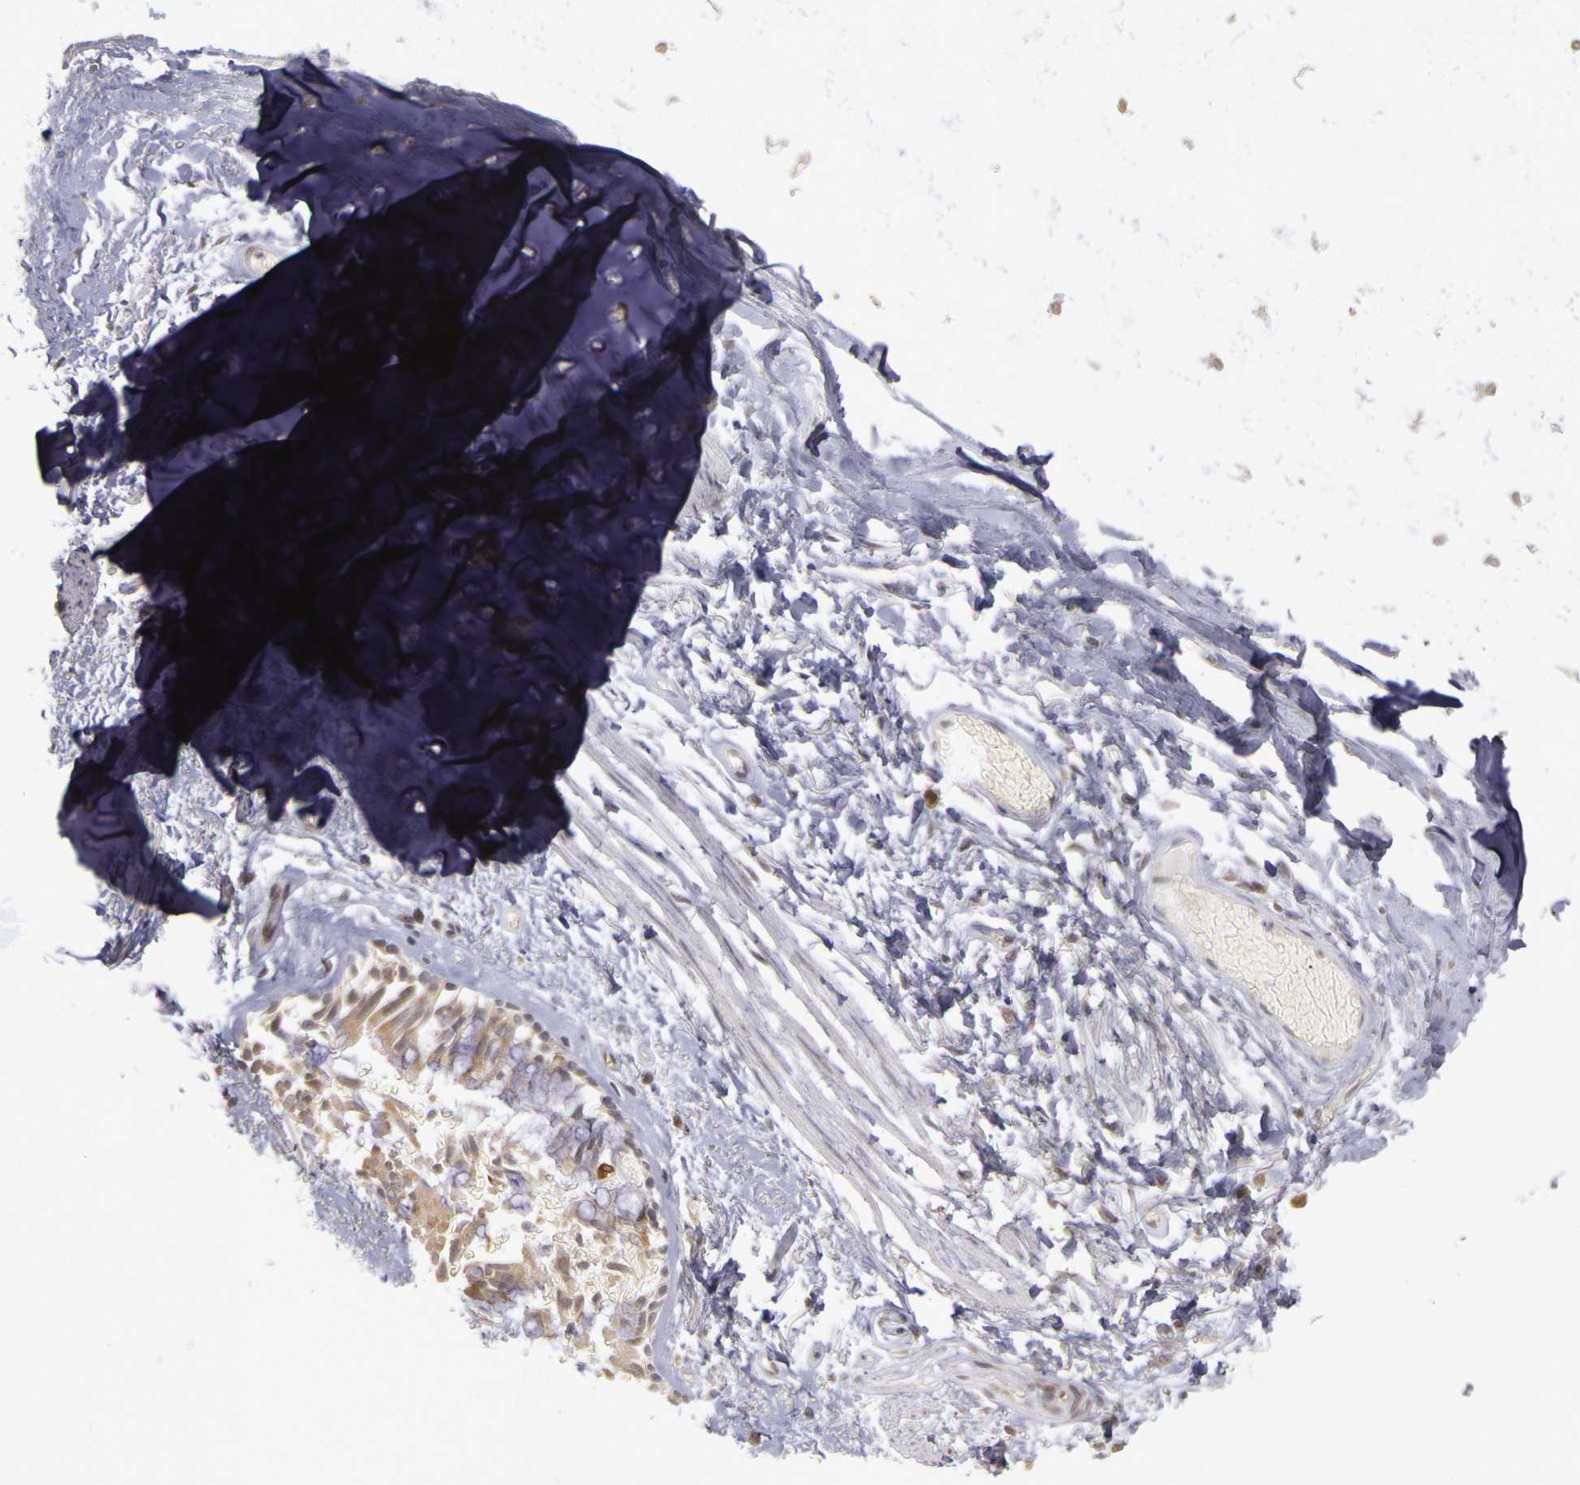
{"staining": {"intensity": "negative", "quantity": "none", "location": "none"}, "tissue": "adipose tissue", "cell_type": "Adipocytes", "image_type": "normal", "snomed": [{"axis": "morphology", "description": "Normal tissue, NOS"}, {"axis": "topography", "description": "Cartilage tissue"}, {"axis": "topography", "description": "Lung"}], "caption": "IHC histopathology image of benign human adipose tissue stained for a protein (brown), which shows no expression in adipocytes.", "gene": "FRMD7", "patient": {"sex": "male", "age": 65}}